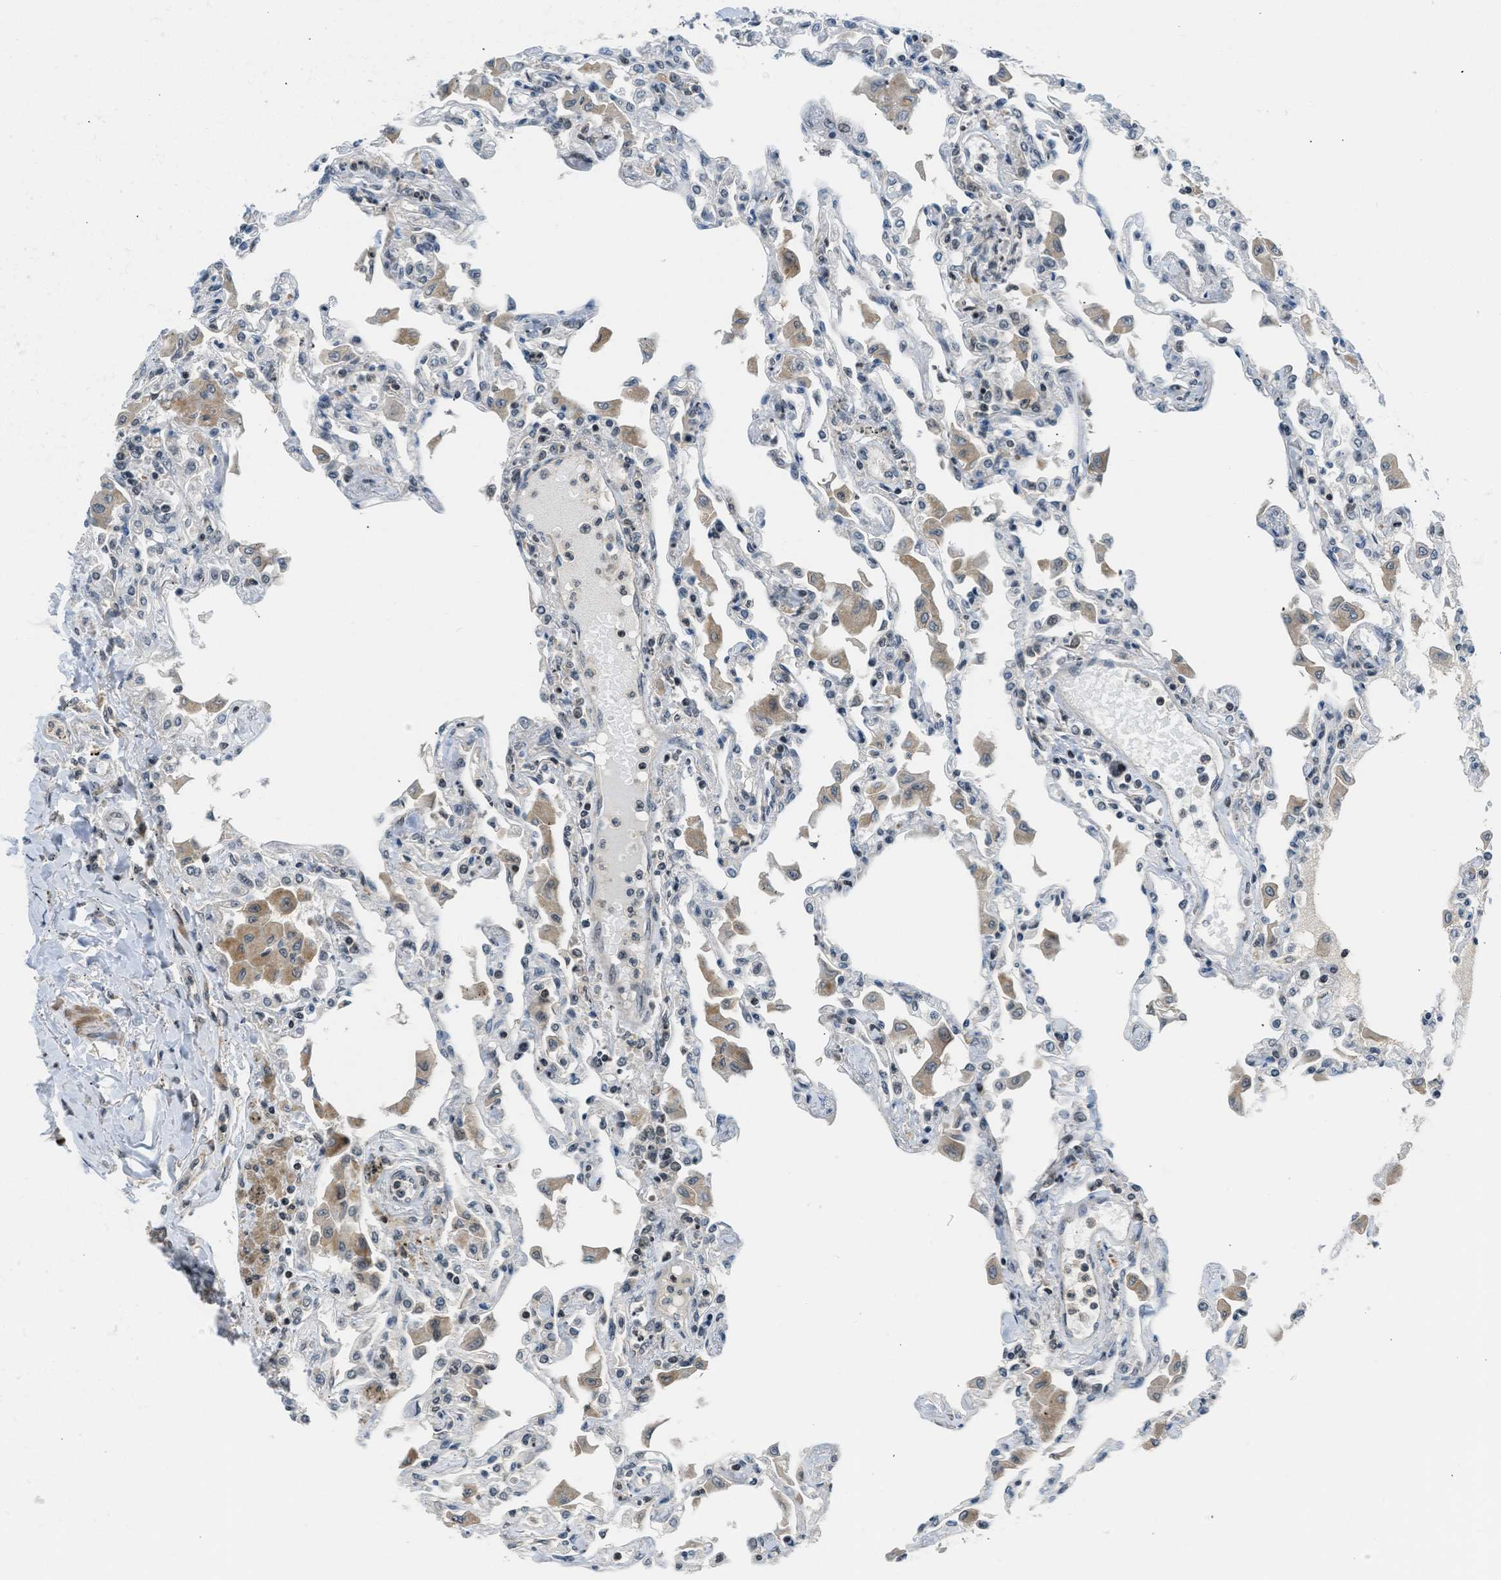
{"staining": {"intensity": "weak", "quantity": "<25%", "location": "cytoplasmic/membranous"}, "tissue": "lung", "cell_type": "Alveolar cells", "image_type": "normal", "snomed": [{"axis": "morphology", "description": "Normal tissue, NOS"}, {"axis": "topography", "description": "Bronchus"}, {"axis": "topography", "description": "Lung"}], "caption": "This is an IHC micrograph of benign human lung. There is no positivity in alveolar cells.", "gene": "TTBK2", "patient": {"sex": "female", "age": 49}}